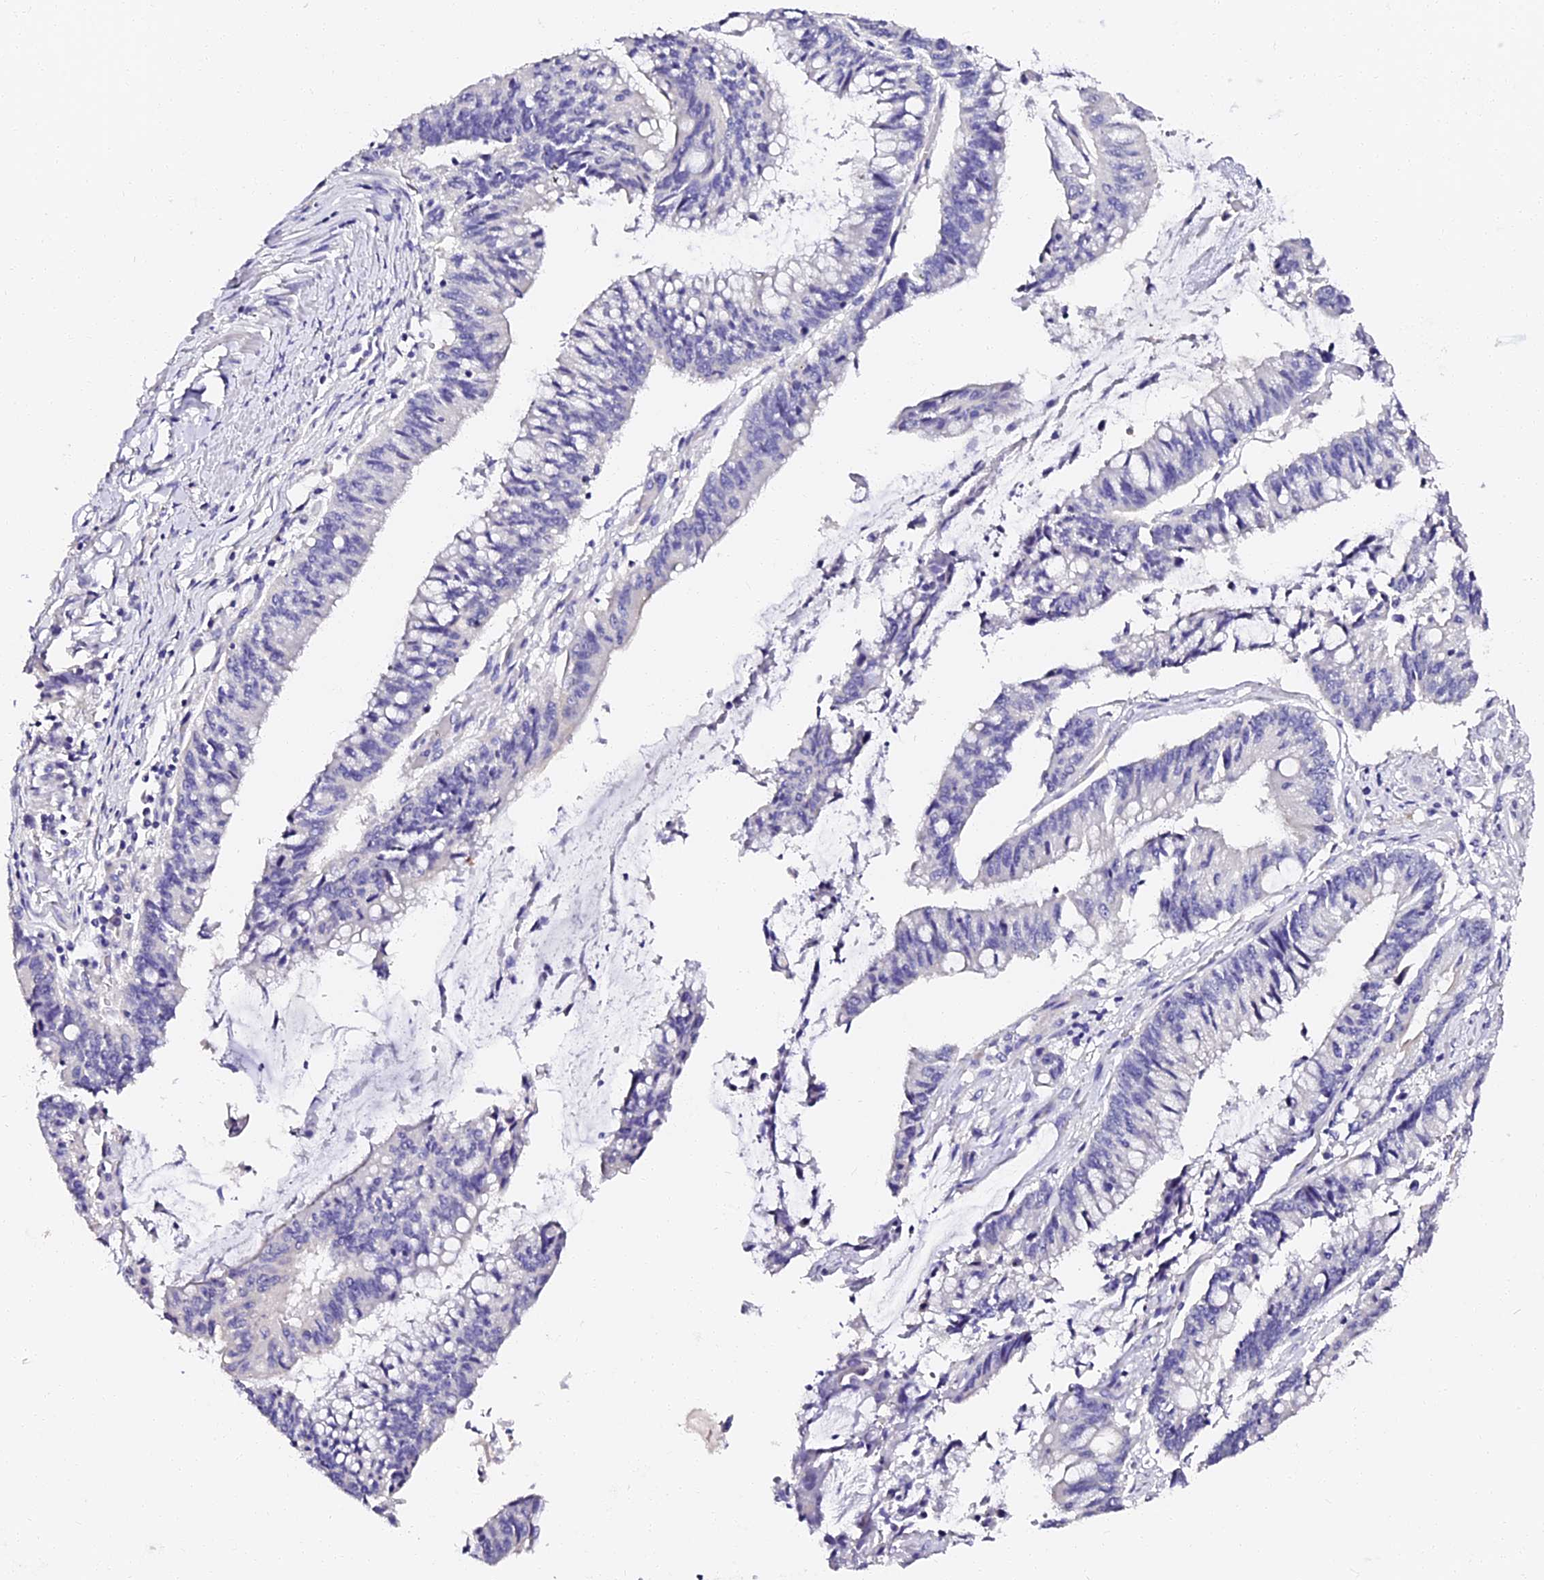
{"staining": {"intensity": "negative", "quantity": "none", "location": "none"}, "tissue": "pancreatic cancer", "cell_type": "Tumor cells", "image_type": "cancer", "snomed": [{"axis": "morphology", "description": "Adenocarcinoma, NOS"}, {"axis": "topography", "description": "Pancreas"}], "caption": "This histopathology image is of adenocarcinoma (pancreatic) stained with immunohistochemistry to label a protein in brown with the nuclei are counter-stained blue. There is no positivity in tumor cells. The staining was performed using DAB (3,3'-diaminobenzidine) to visualize the protein expression in brown, while the nuclei were stained in blue with hematoxylin (Magnification: 20x).", "gene": "VPS33B", "patient": {"sex": "female", "age": 50}}